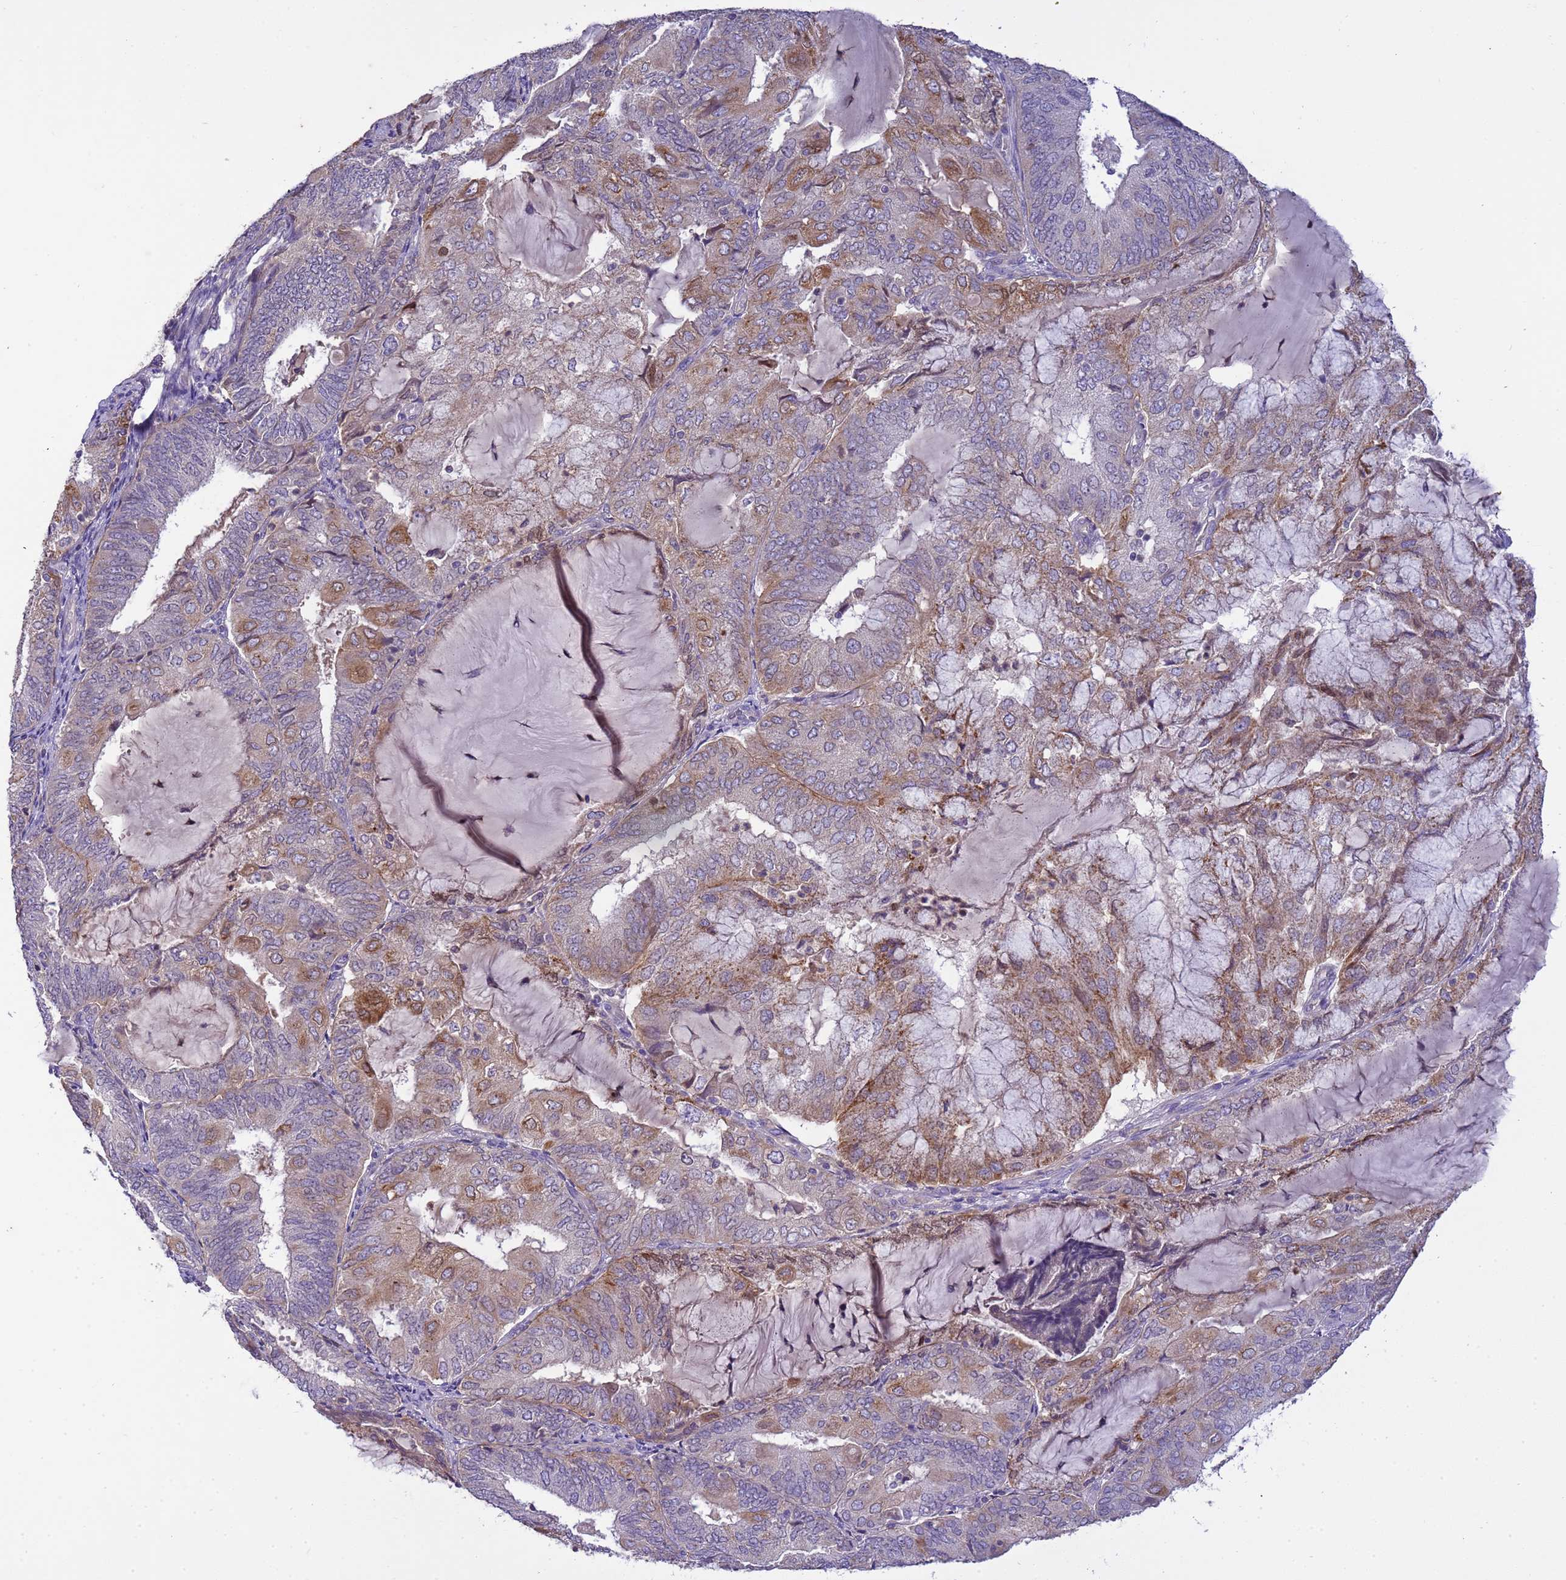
{"staining": {"intensity": "moderate", "quantity": "<25%", "location": "cytoplasmic/membranous"}, "tissue": "endometrial cancer", "cell_type": "Tumor cells", "image_type": "cancer", "snomed": [{"axis": "morphology", "description": "Adenocarcinoma, NOS"}, {"axis": "topography", "description": "Endometrium"}], "caption": "The histopathology image demonstrates immunohistochemical staining of adenocarcinoma (endometrial). There is moderate cytoplasmic/membranous staining is identified in approximately <25% of tumor cells. (Stains: DAB (3,3'-diaminobenzidine) in brown, nuclei in blue, Microscopy: brightfield microscopy at high magnification).", "gene": "PLCXD3", "patient": {"sex": "female", "age": 81}}